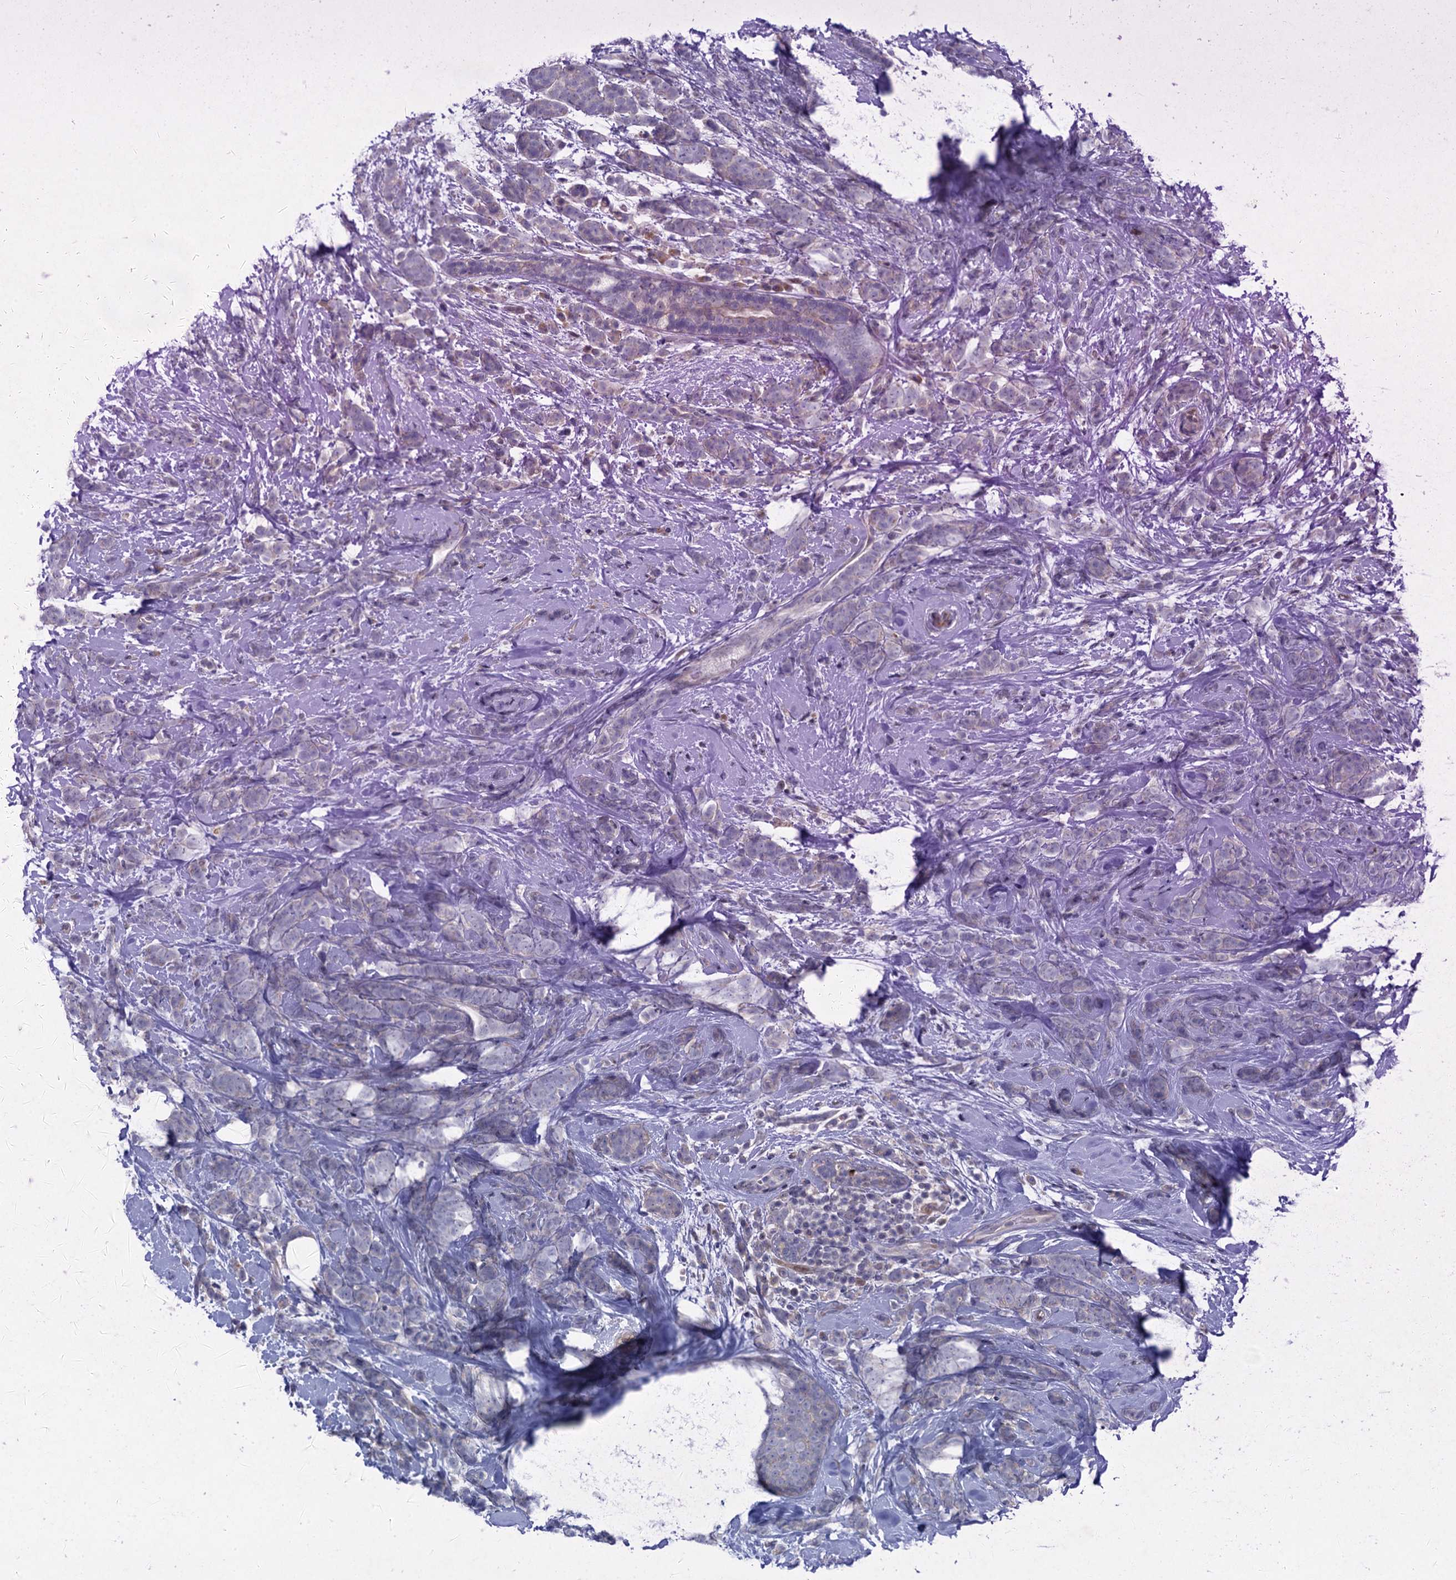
{"staining": {"intensity": "negative", "quantity": "none", "location": "none"}, "tissue": "breast cancer", "cell_type": "Tumor cells", "image_type": "cancer", "snomed": [{"axis": "morphology", "description": "Lobular carcinoma"}, {"axis": "topography", "description": "Breast"}], "caption": "An immunohistochemistry (IHC) photomicrograph of lobular carcinoma (breast) is shown. There is no staining in tumor cells of lobular carcinoma (breast). (DAB (3,3'-diaminobenzidine) immunohistochemistry (IHC) visualized using brightfield microscopy, high magnification).", "gene": "QPCTL", "patient": {"sex": "female", "age": 58}}